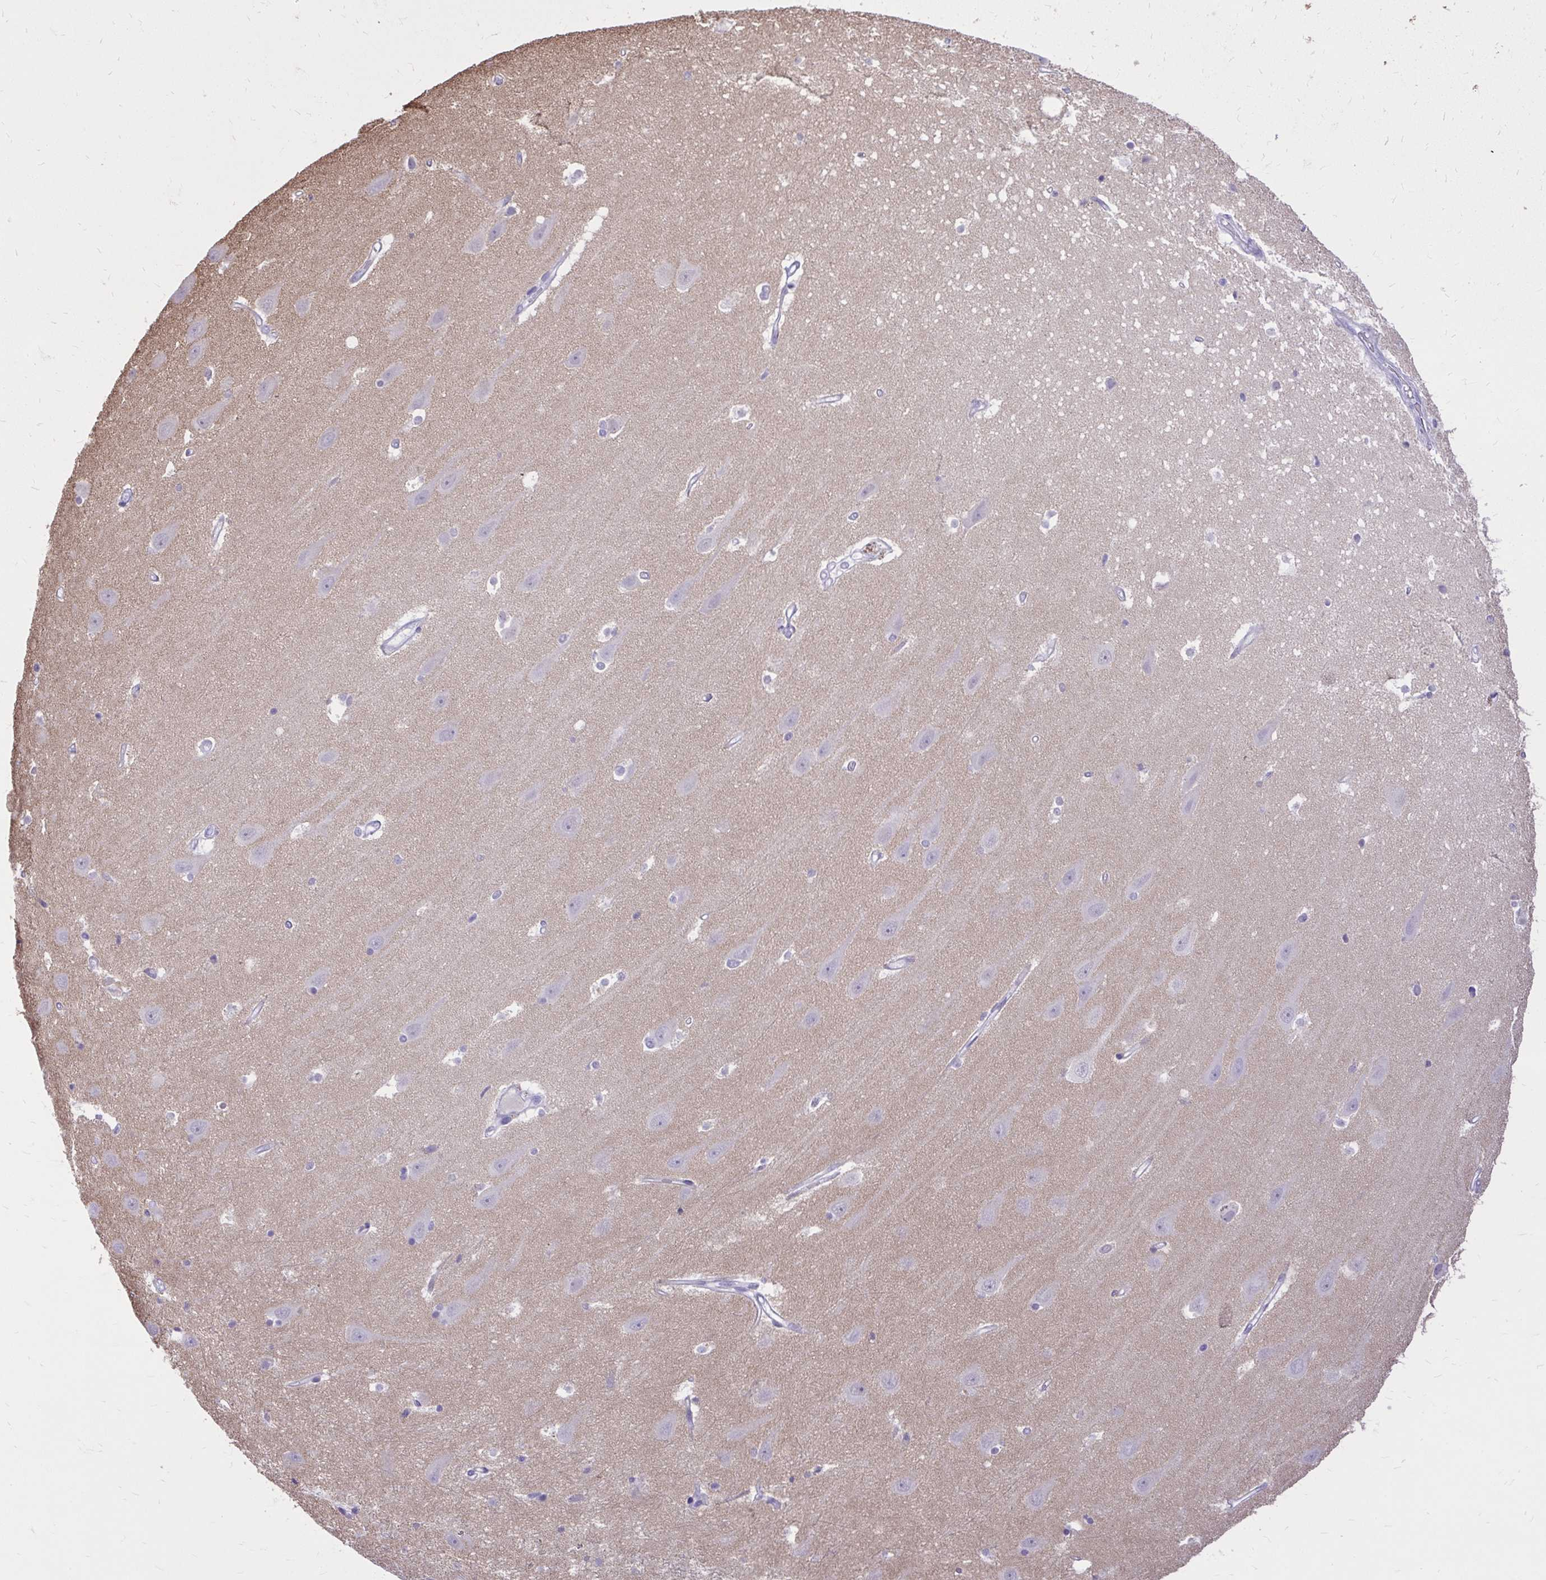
{"staining": {"intensity": "negative", "quantity": "none", "location": "none"}, "tissue": "hippocampus", "cell_type": "Glial cells", "image_type": "normal", "snomed": [{"axis": "morphology", "description": "Normal tissue, NOS"}, {"axis": "topography", "description": "Hippocampus"}], "caption": "Hippocampus stained for a protein using immunohistochemistry (IHC) exhibits no positivity glial cells.", "gene": "NNMT", "patient": {"sex": "male", "age": 63}}